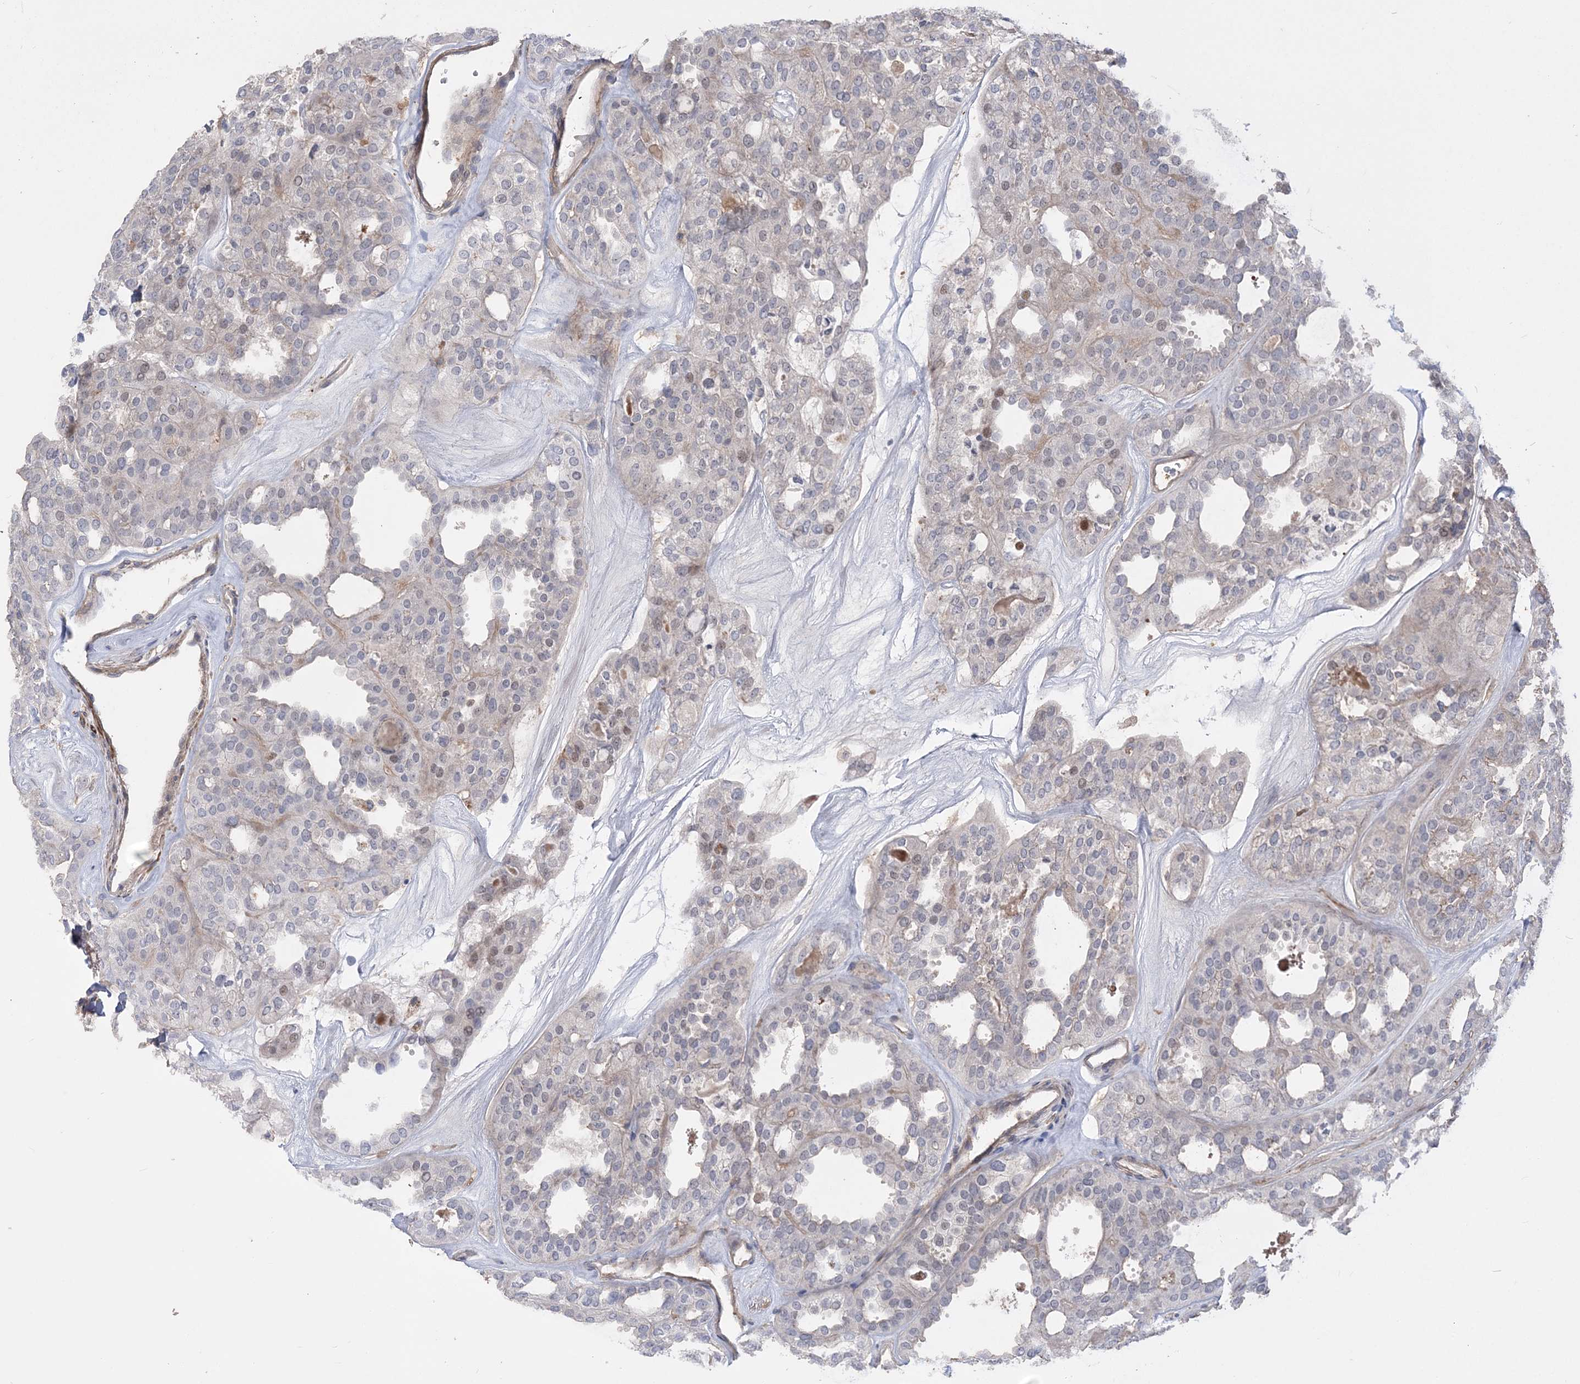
{"staining": {"intensity": "negative", "quantity": "none", "location": "none"}, "tissue": "thyroid cancer", "cell_type": "Tumor cells", "image_type": "cancer", "snomed": [{"axis": "morphology", "description": "Follicular adenoma carcinoma, NOS"}, {"axis": "topography", "description": "Thyroid gland"}], "caption": "Tumor cells show no significant protein expression in thyroid cancer (follicular adenoma carcinoma).", "gene": "SLFN14", "patient": {"sex": "male", "age": 75}}